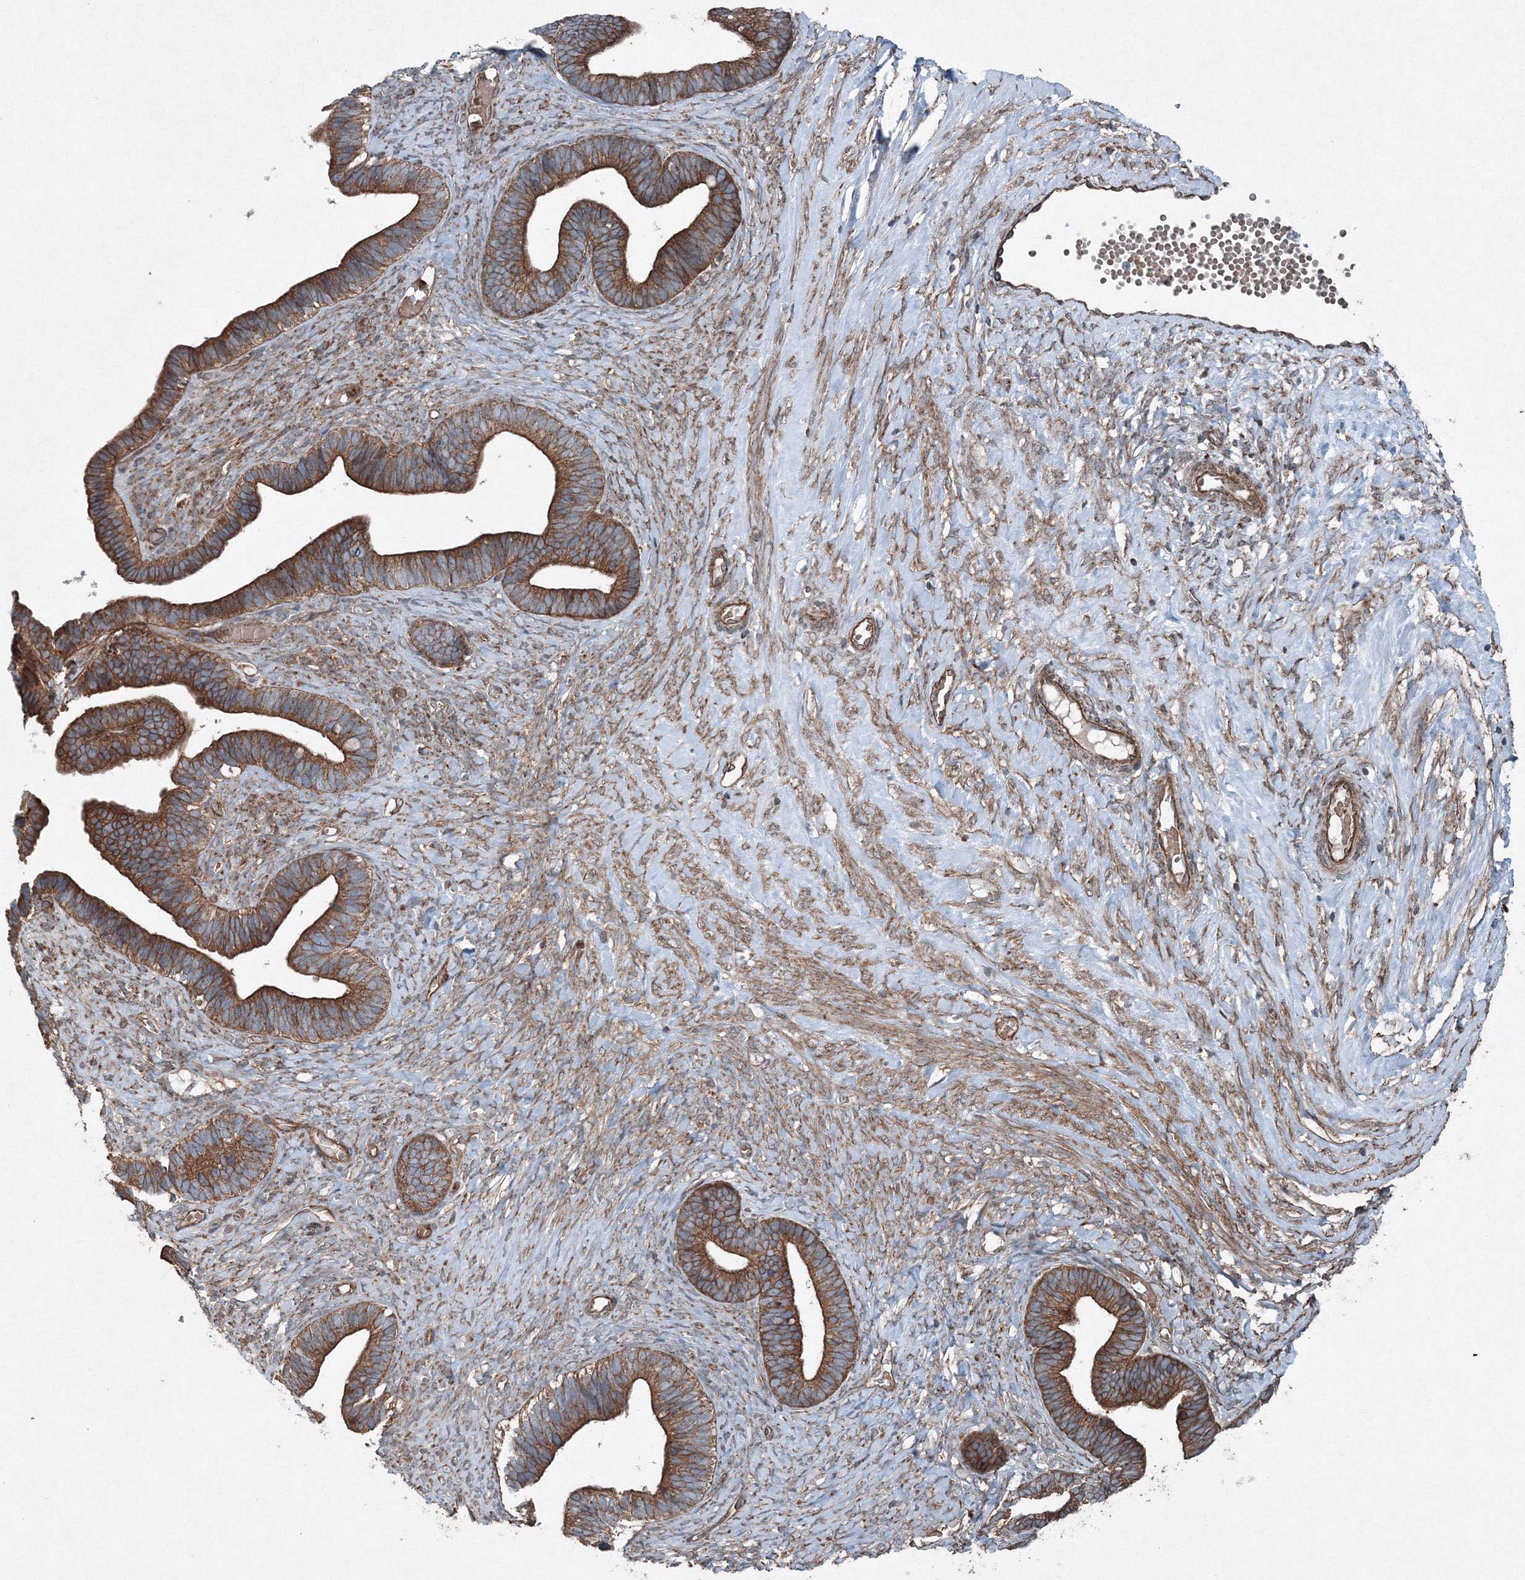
{"staining": {"intensity": "strong", "quantity": ">75%", "location": "cytoplasmic/membranous"}, "tissue": "ovarian cancer", "cell_type": "Tumor cells", "image_type": "cancer", "snomed": [{"axis": "morphology", "description": "Cystadenocarcinoma, serous, NOS"}, {"axis": "topography", "description": "Ovary"}], "caption": "Strong cytoplasmic/membranous positivity for a protein is present in about >75% of tumor cells of ovarian serous cystadenocarcinoma using immunohistochemistry (IHC).", "gene": "COPS7B", "patient": {"sex": "female", "age": 56}}